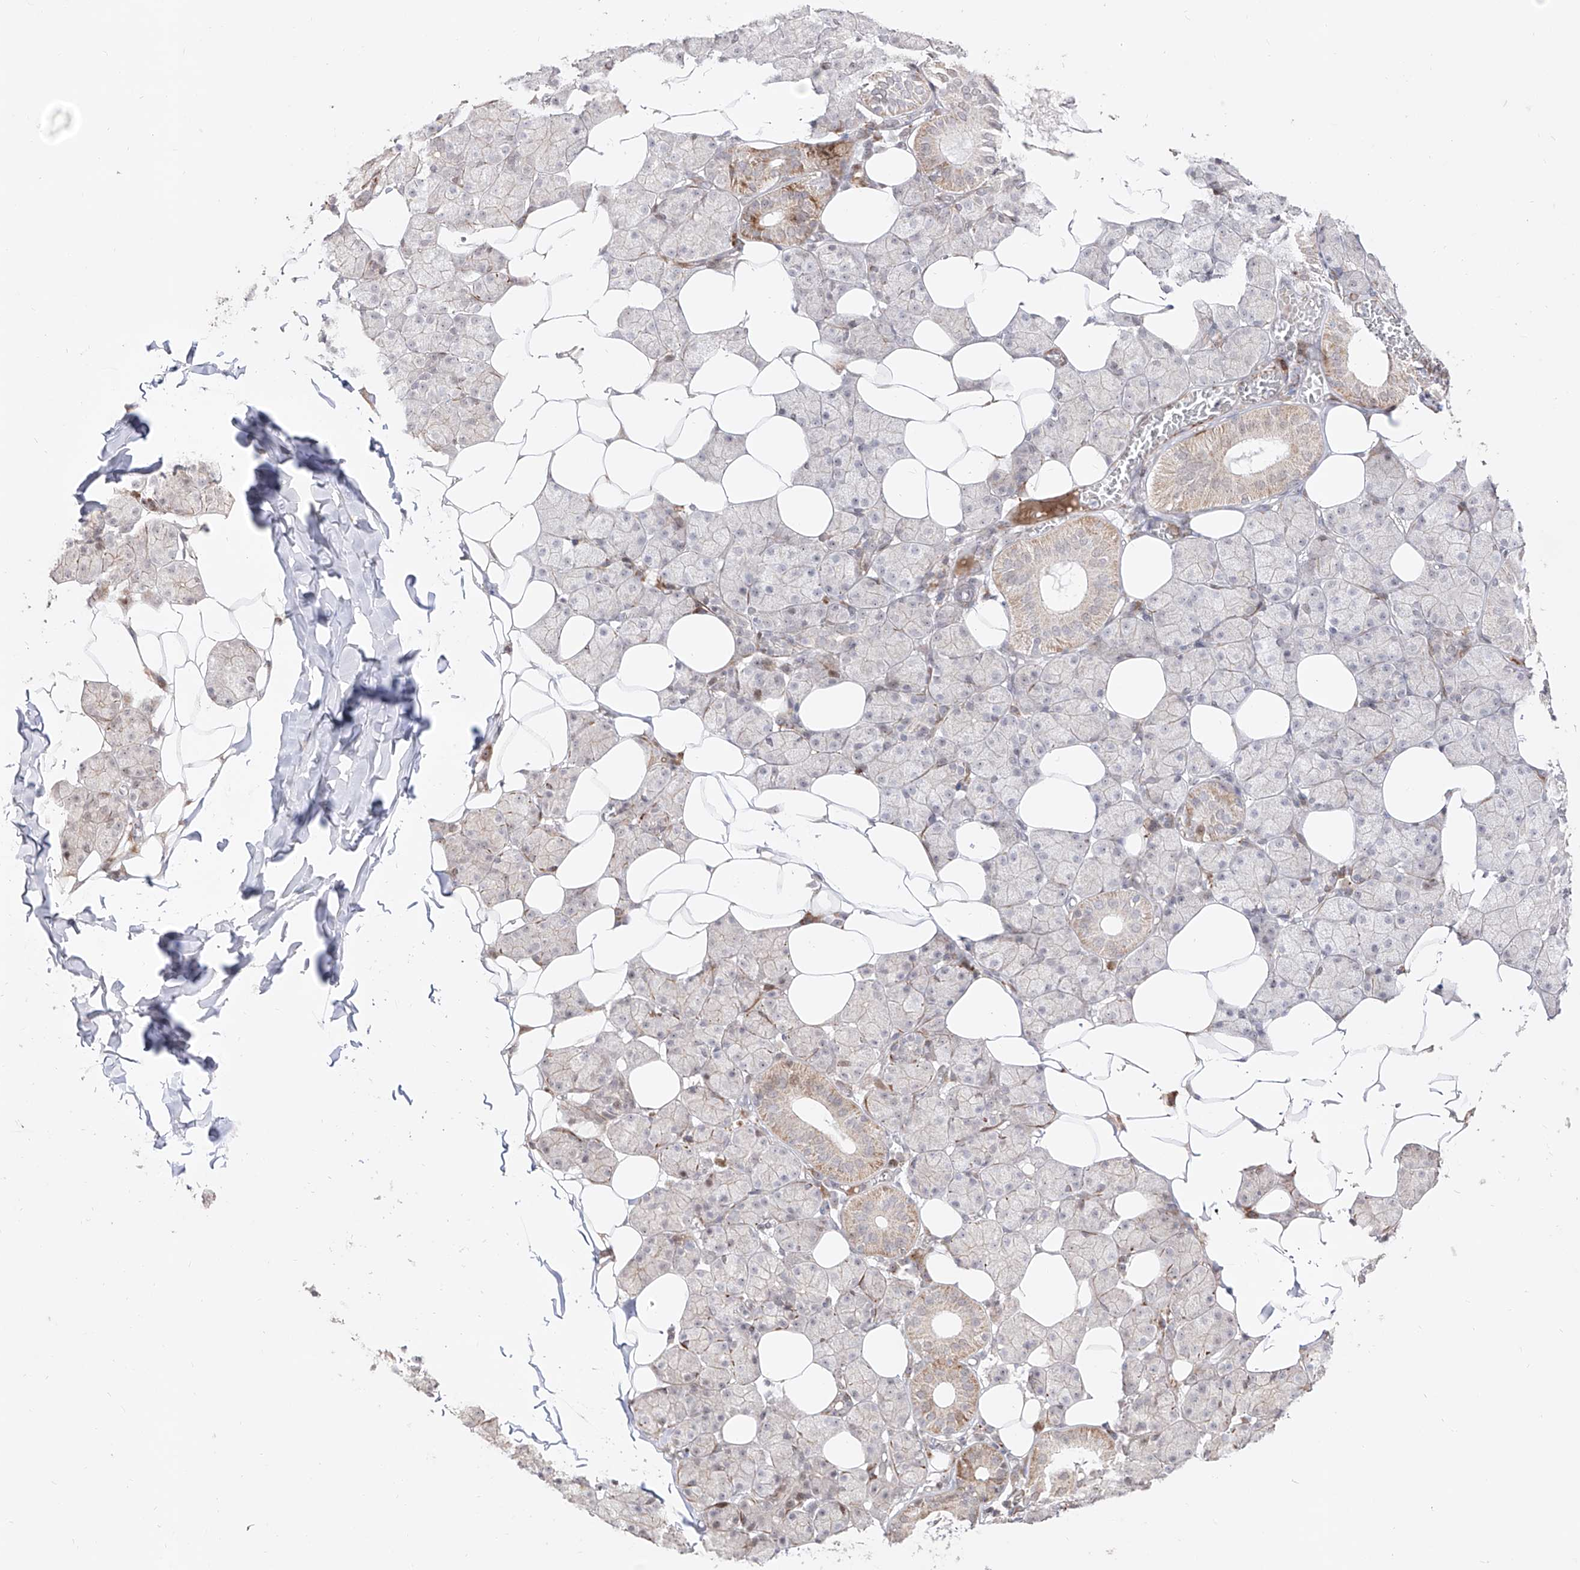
{"staining": {"intensity": "moderate", "quantity": "25%-75%", "location": "cytoplasmic/membranous"}, "tissue": "salivary gland", "cell_type": "Glandular cells", "image_type": "normal", "snomed": [{"axis": "morphology", "description": "Normal tissue, NOS"}, {"axis": "topography", "description": "Salivary gland"}], "caption": "Immunohistochemistry (IHC) histopathology image of unremarkable salivary gland stained for a protein (brown), which exhibits medium levels of moderate cytoplasmic/membranous expression in approximately 25%-75% of glandular cells.", "gene": "ZNF180", "patient": {"sex": "female", "age": 33}}